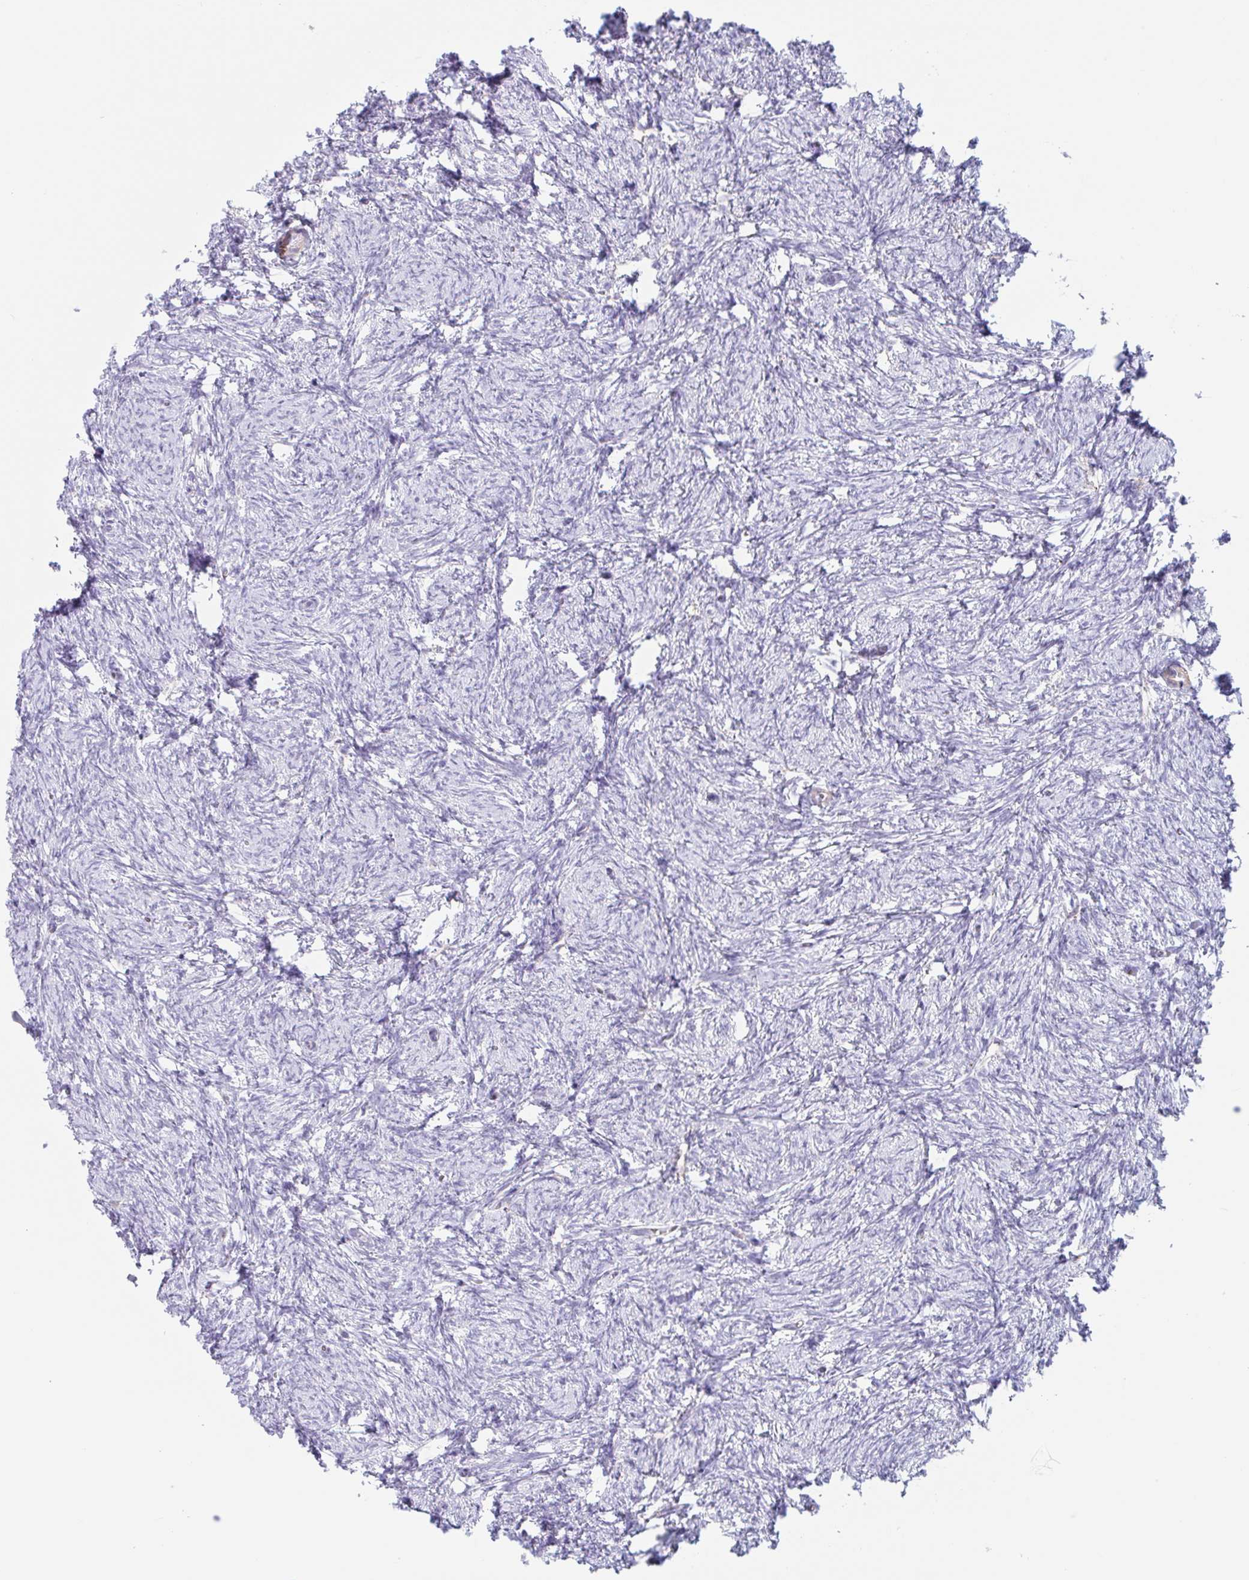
{"staining": {"intensity": "negative", "quantity": "none", "location": "none"}, "tissue": "ovary", "cell_type": "Follicle cells", "image_type": "normal", "snomed": [{"axis": "morphology", "description": "Normal tissue, NOS"}, {"axis": "topography", "description": "Ovary"}], "caption": "An immunohistochemistry micrograph of benign ovary is shown. There is no staining in follicle cells of ovary. Brightfield microscopy of immunohistochemistry (IHC) stained with DAB (brown) and hematoxylin (blue), captured at high magnification.", "gene": "LENG9", "patient": {"sex": "female", "age": 41}}